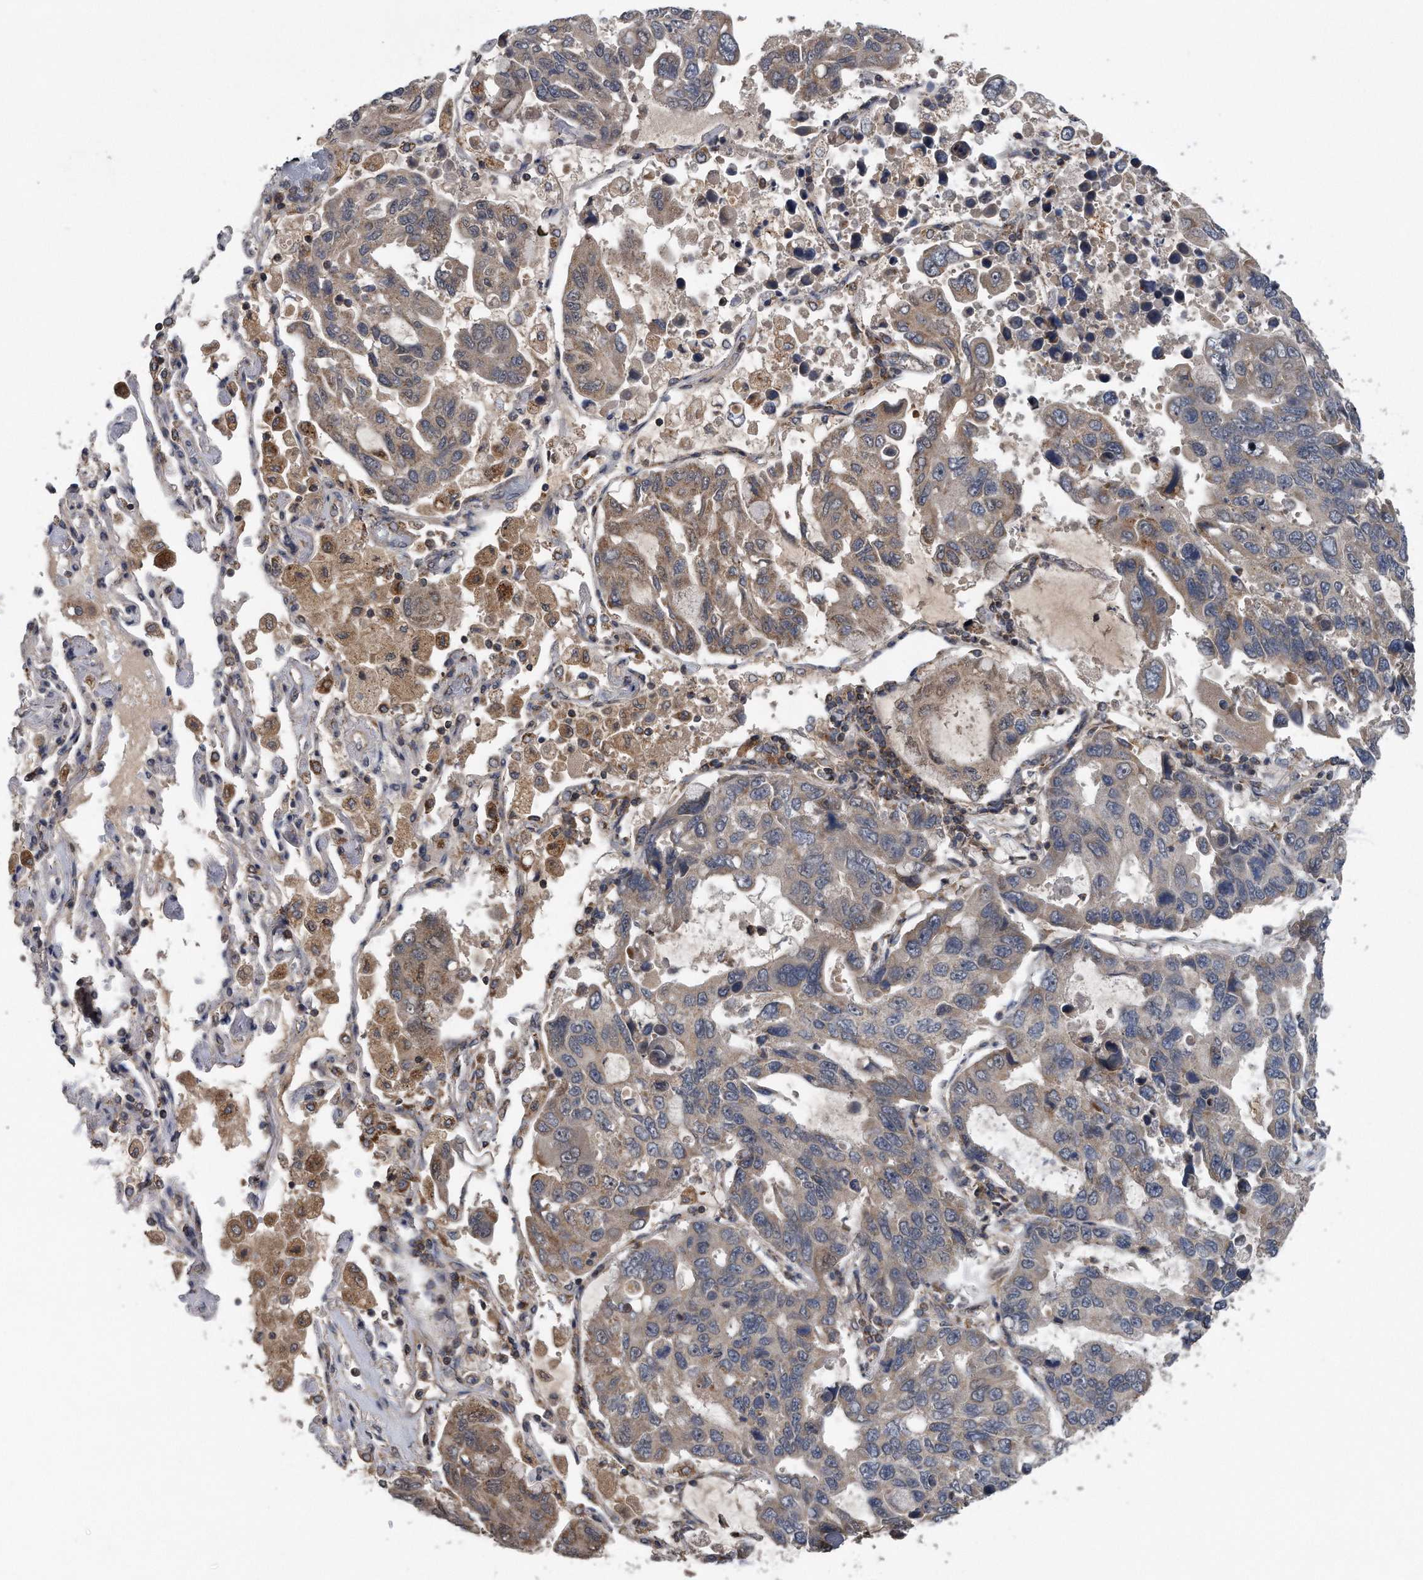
{"staining": {"intensity": "weak", "quantity": "<25%", "location": "cytoplasmic/membranous"}, "tissue": "lung cancer", "cell_type": "Tumor cells", "image_type": "cancer", "snomed": [{"axis": "morphology", "description": "Adenocarcinoma, NOS"}, {"axis": "topography", "description": "Lung"}], "caption": "IHC of adenocarcinoma (lung) demonstrates no positivity in tumor cells.", "gene": "ALPK2", "patient": {"sex": "male", "age": 64}}